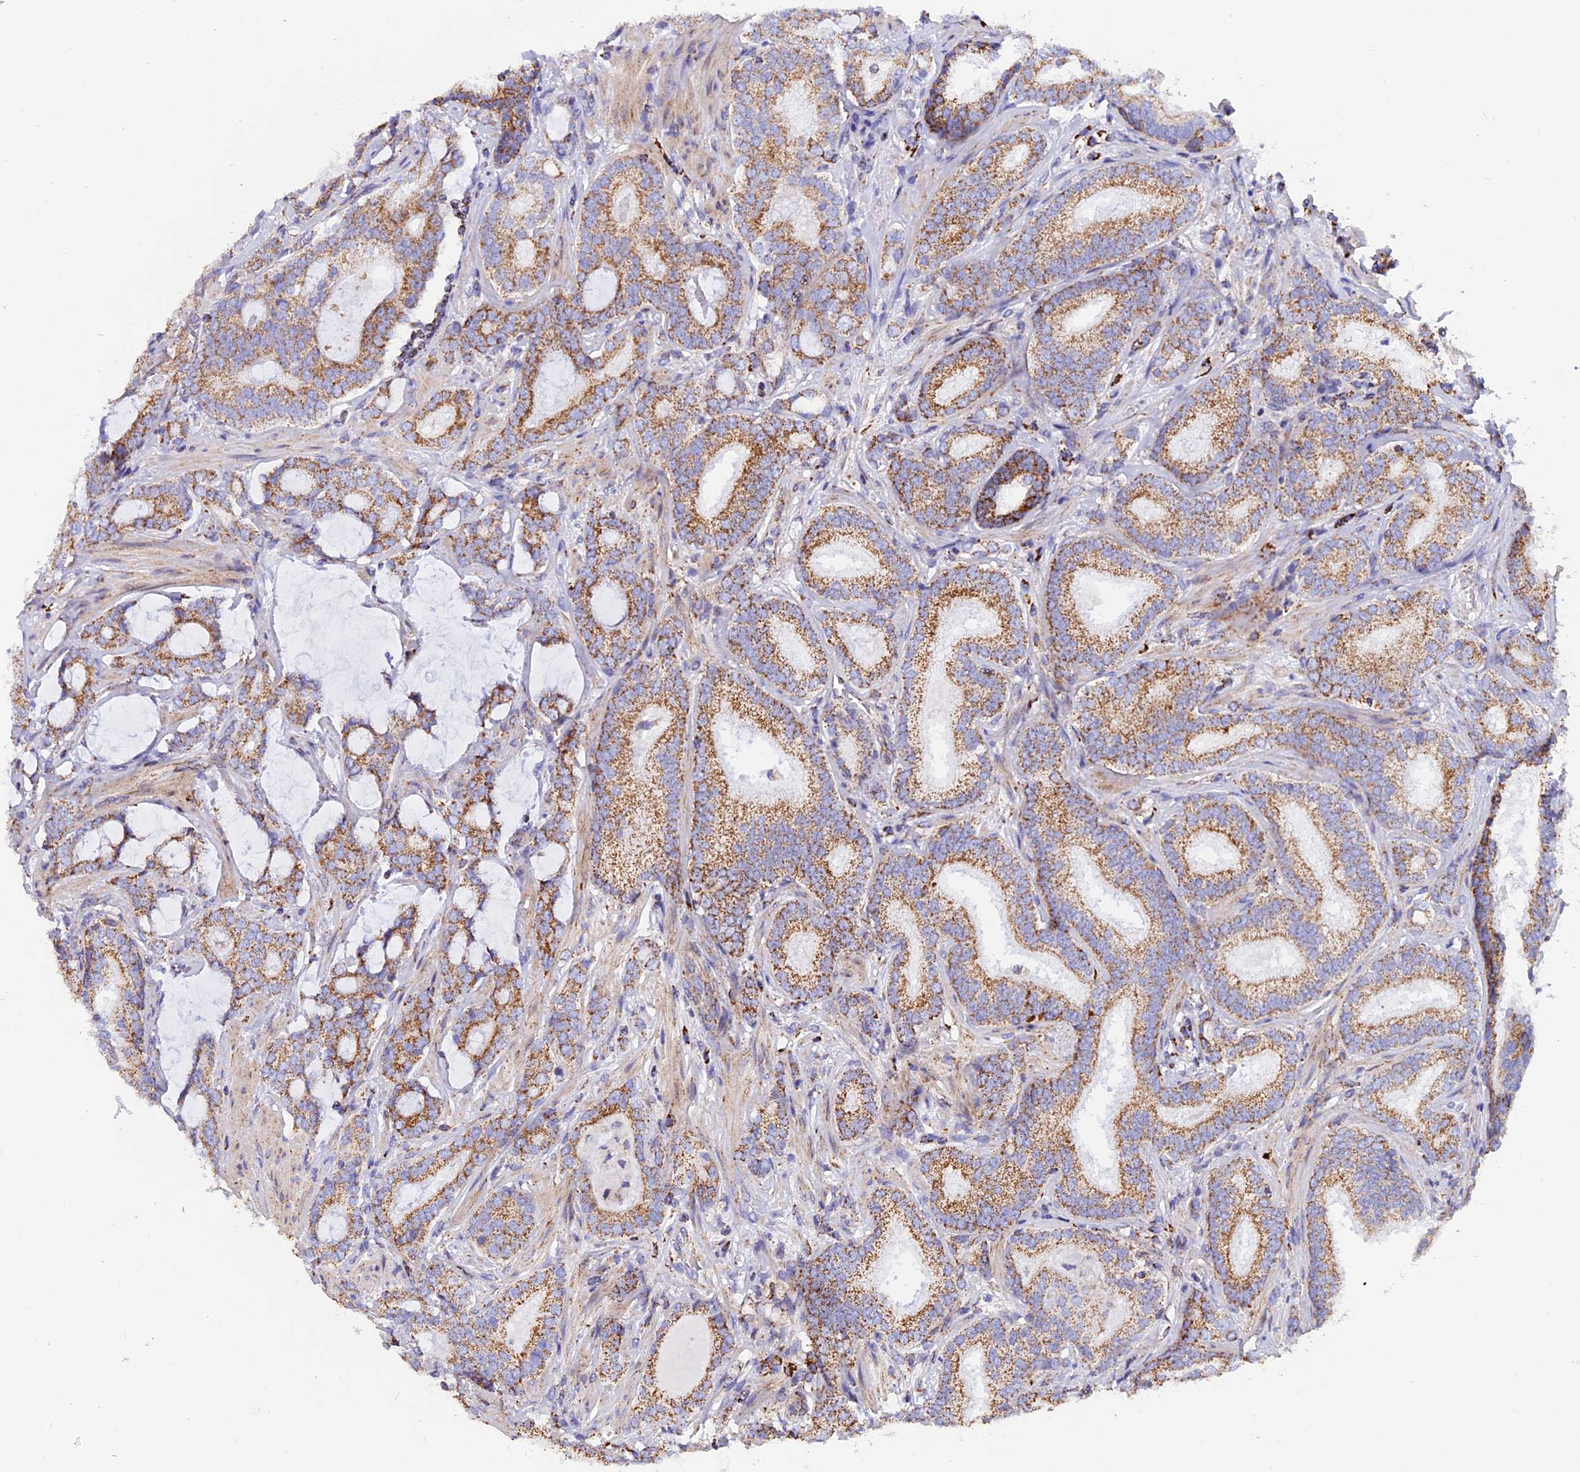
{"staining": {"intensity": "moderate", "quantity": ">75%", "location": "cytoplasmic/membranous"}, "tissue": "prostate cancer", "cell_type": "Tumor cells", "image_type": "cancer", "snomed": [{"axis": "morphology", "description": "Adenocarcinoma, High grade"}, {"axis": "topography", "description": "Prostate"}], "caption": "Immunohistochemical staining of human prostate cancer exhibits medium levels of moderate cytoplasmic/membranous positivity in approximately >75% of tumor cells.", "gene": "GCDH", "patient": {"sex": "male", "age": 63}}